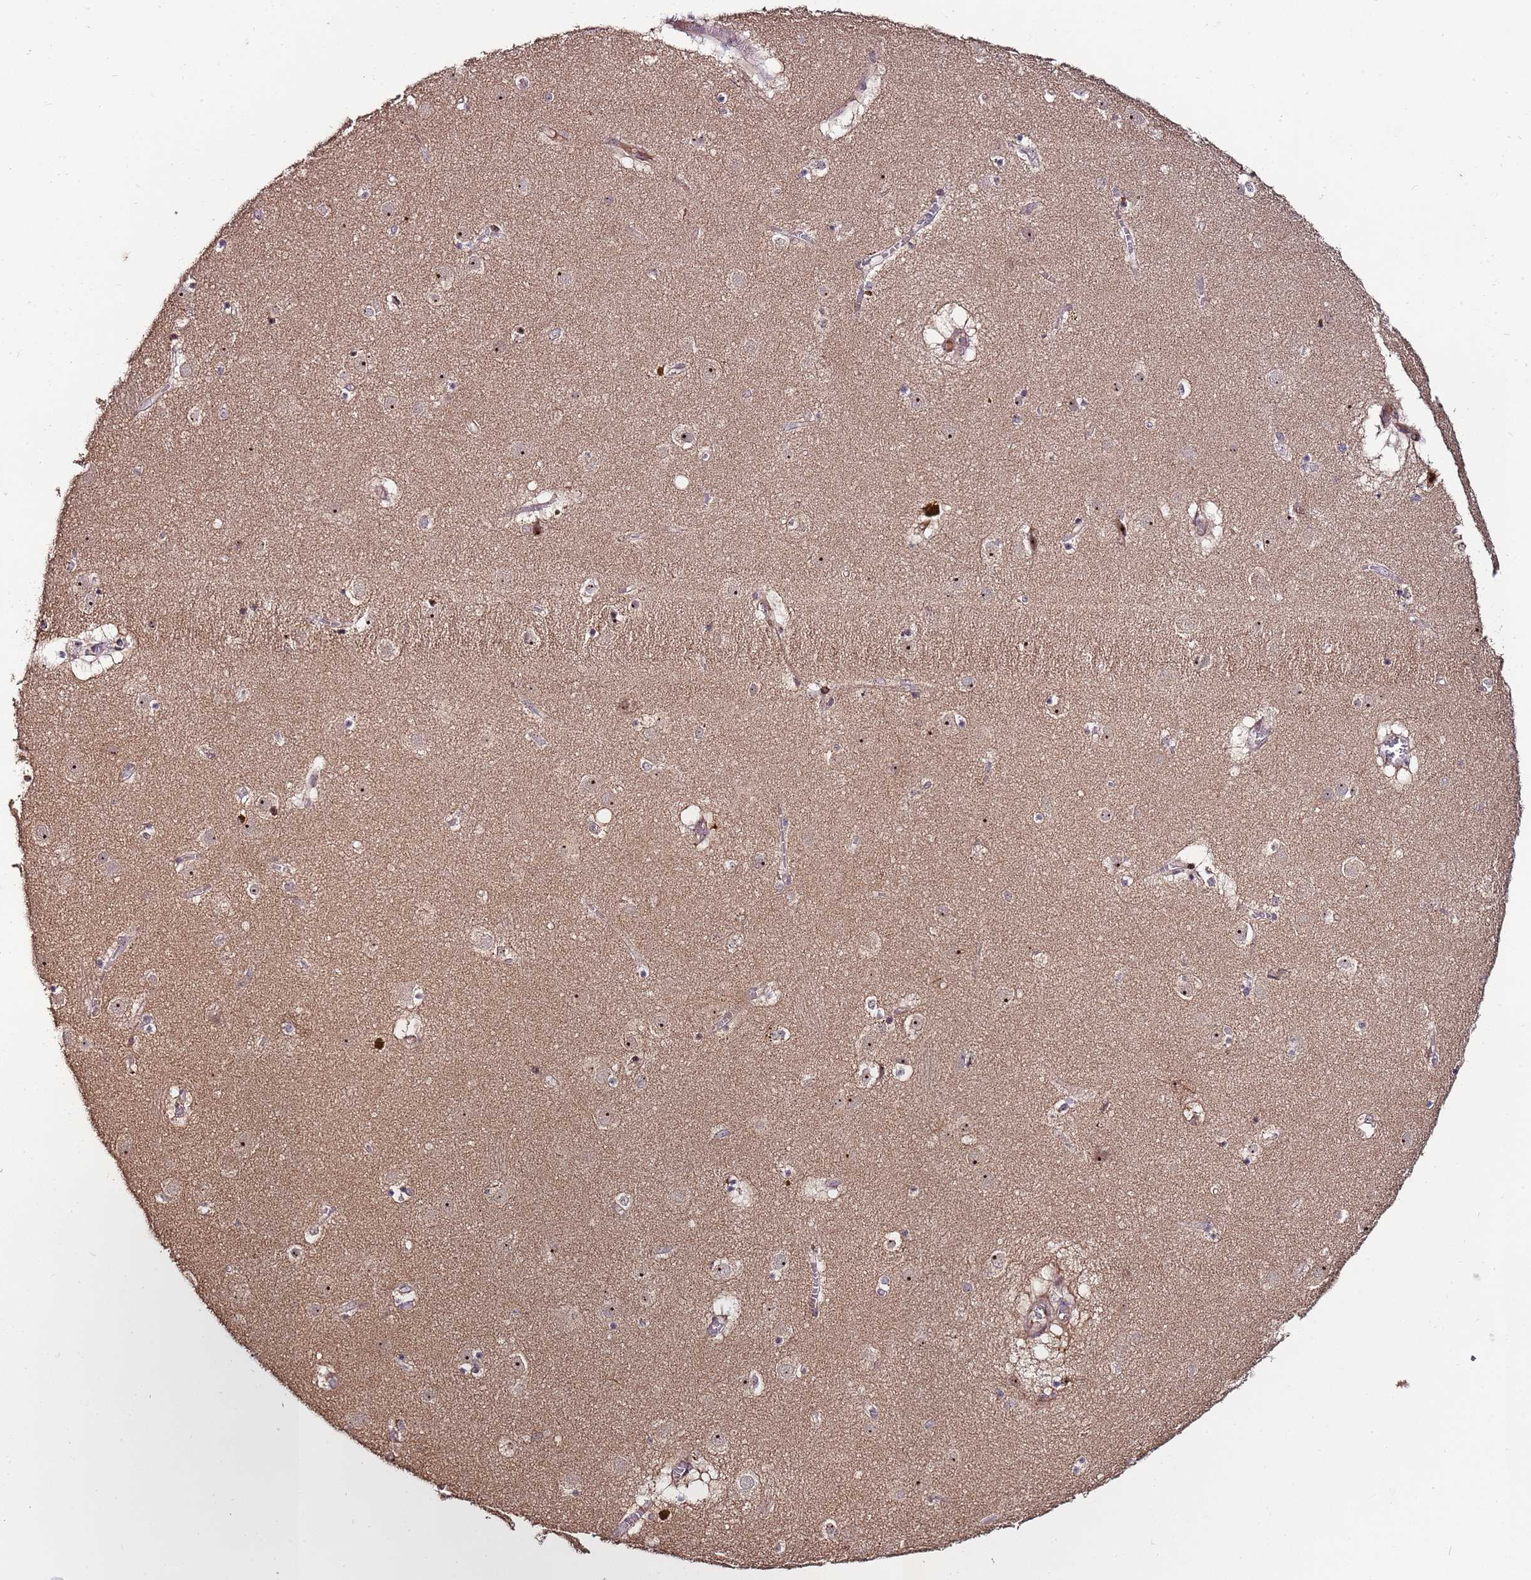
{"staining": {"intensity": "weak", "quantity": "<25%", "location": "nuclear"}, "tissue": "caudate", "cell_type": "Glial cells", "image_type": "normal", "snomed": [{"axis": "morphology", "description": "Normal tissue, NOS"}, {"axis": "topography", "description": "Lateral ventricle wall"}], "caption": "High magnification brightfield microscopy of normal caudate stained with DAB (3,3'-diaminobenzidine) (brown) and counterstained with hematoxylin (blue): glial cells show no significant expression.", "gene": "KRI1", "patient": {"sex": "male", "age": 70}}